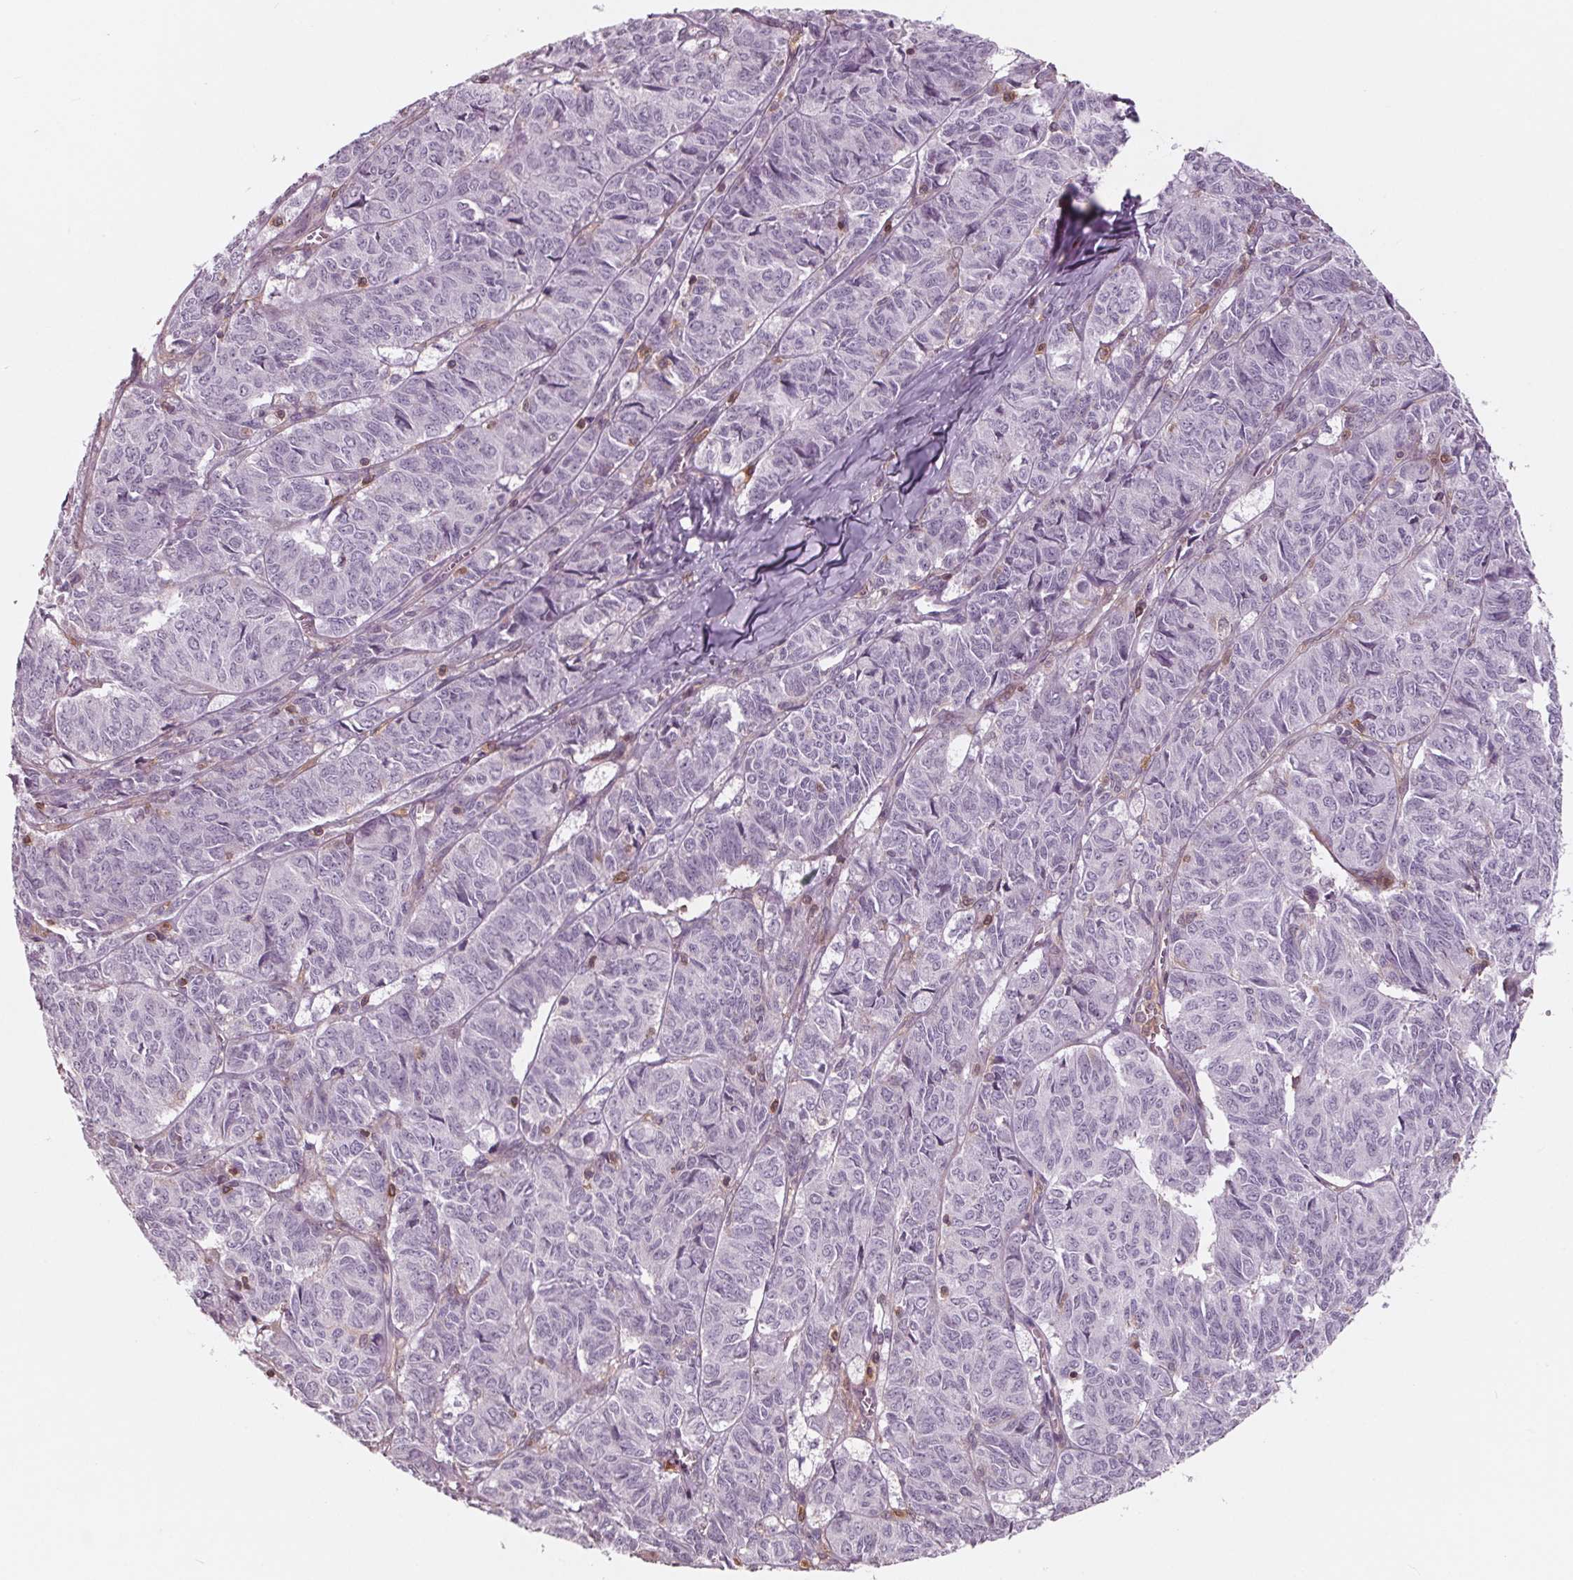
{"staining": {"intensity": "negative", "quantity": "none", "location": "none"}, "tissue": "ovarian cancer", "cell_type": "Tumor cells", "image_type": "cancer", "snomed": [{"axis": "morphology", "description": "Carcinoma, endometroid"}, {"axis": "topography", "description": "Ovary"}], "caption": "This is a micrograph of immunohistochemistry (IHC) staining of ovarian endometroid carcinoma, which shows no staining in tumor cells.", "gene": "ARHGAP25", "patient": {"sex": "female", "age": 80}}